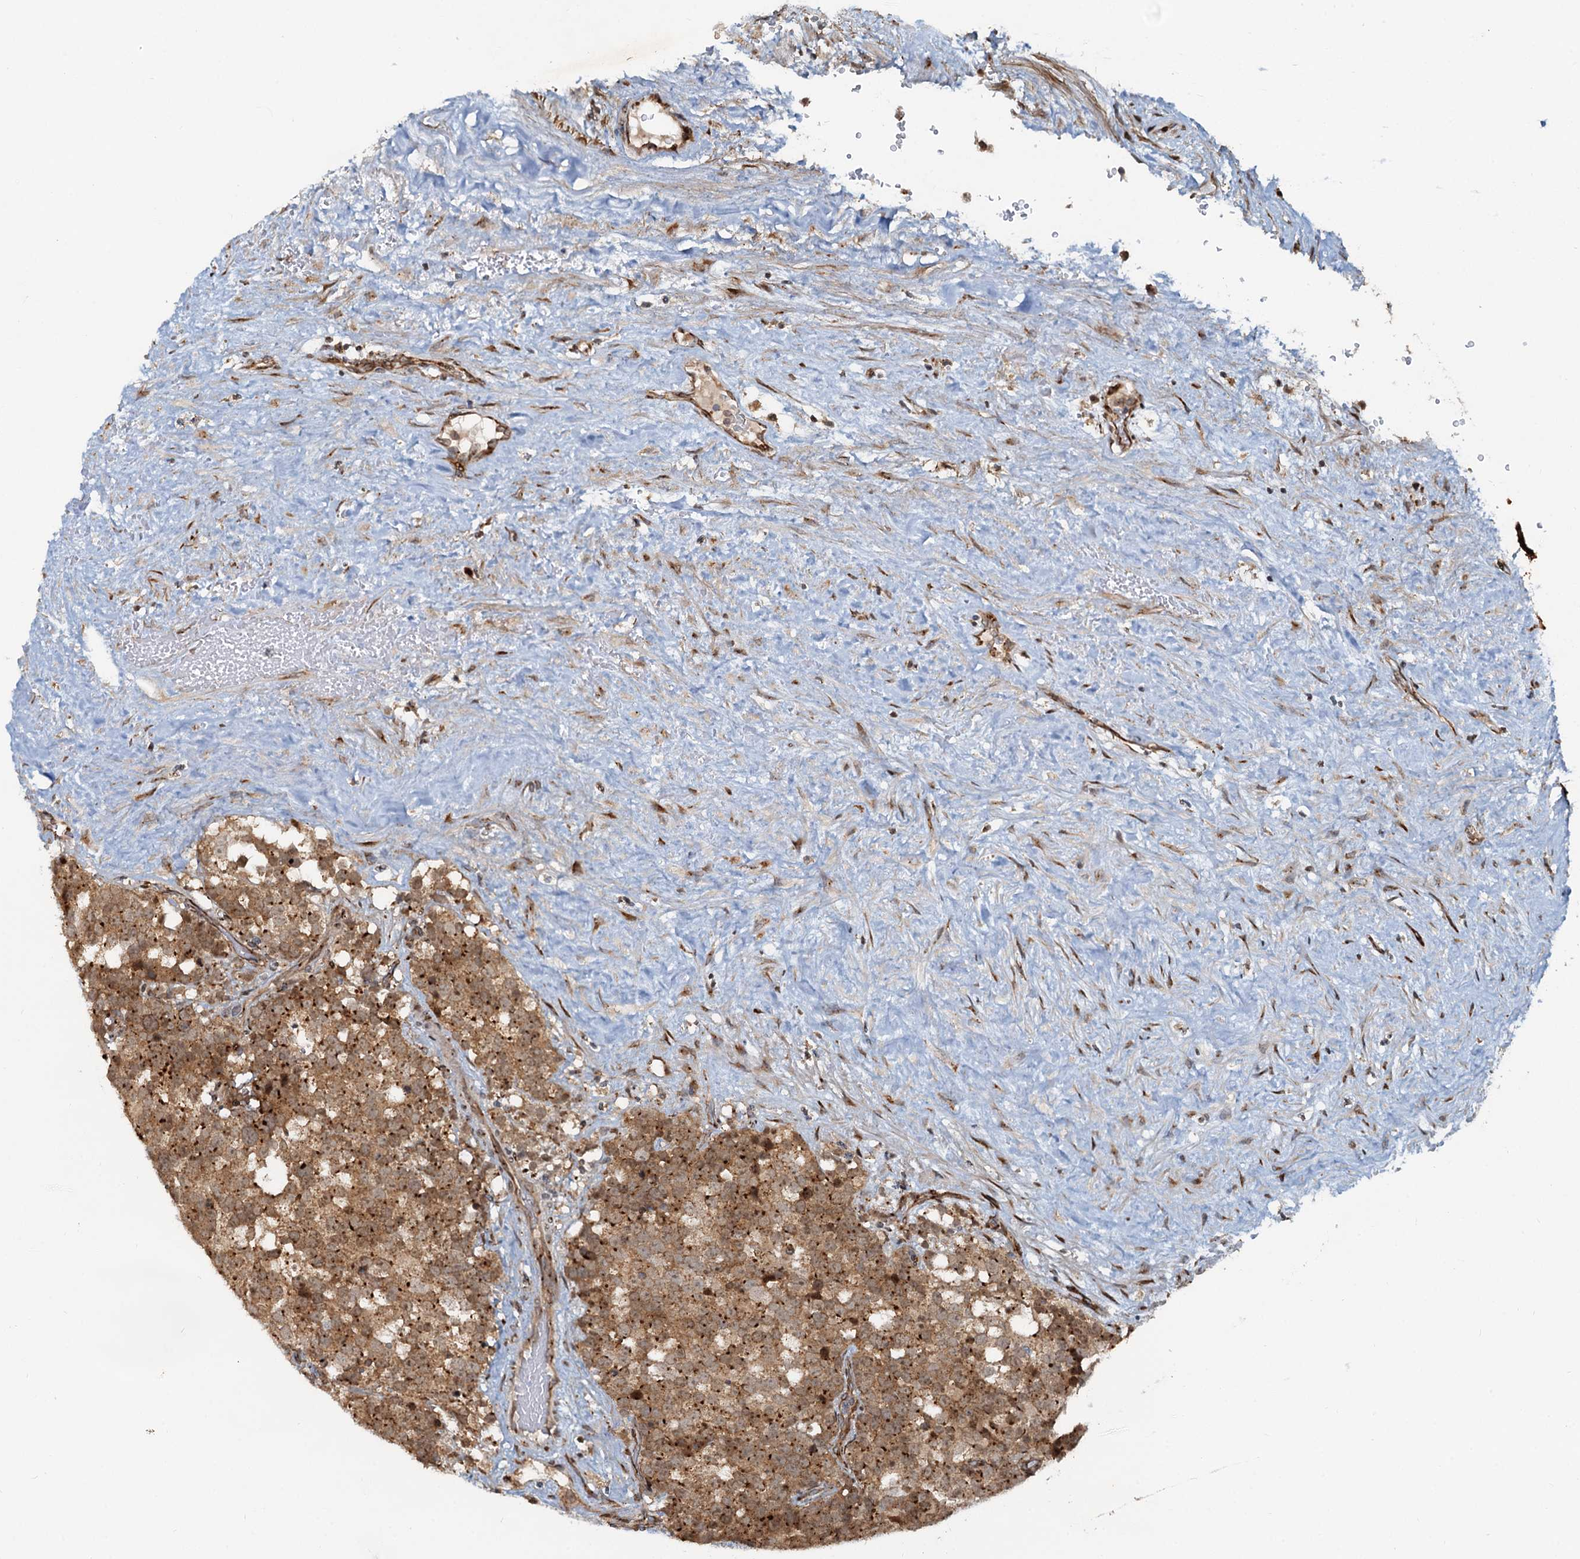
{"staining": {"intensity": "moderate", "quantity": ">75%", "location": "cytoplasmic/membranous"}, "tissue": "testis cancer", "cell_type": "Tumor cells", "image_type": "cancer", "snomed": [{"axis": "morphology", "description": "Seminoma, NOS"}, {"axis": "topography", "description": "Testis"}], "caption": "Seminoma (testis) stained with a protein marker exhibits moderate staining in tumor cells.", "gene": "CEP68", "patient": {"sex": "male", "age": 71}}